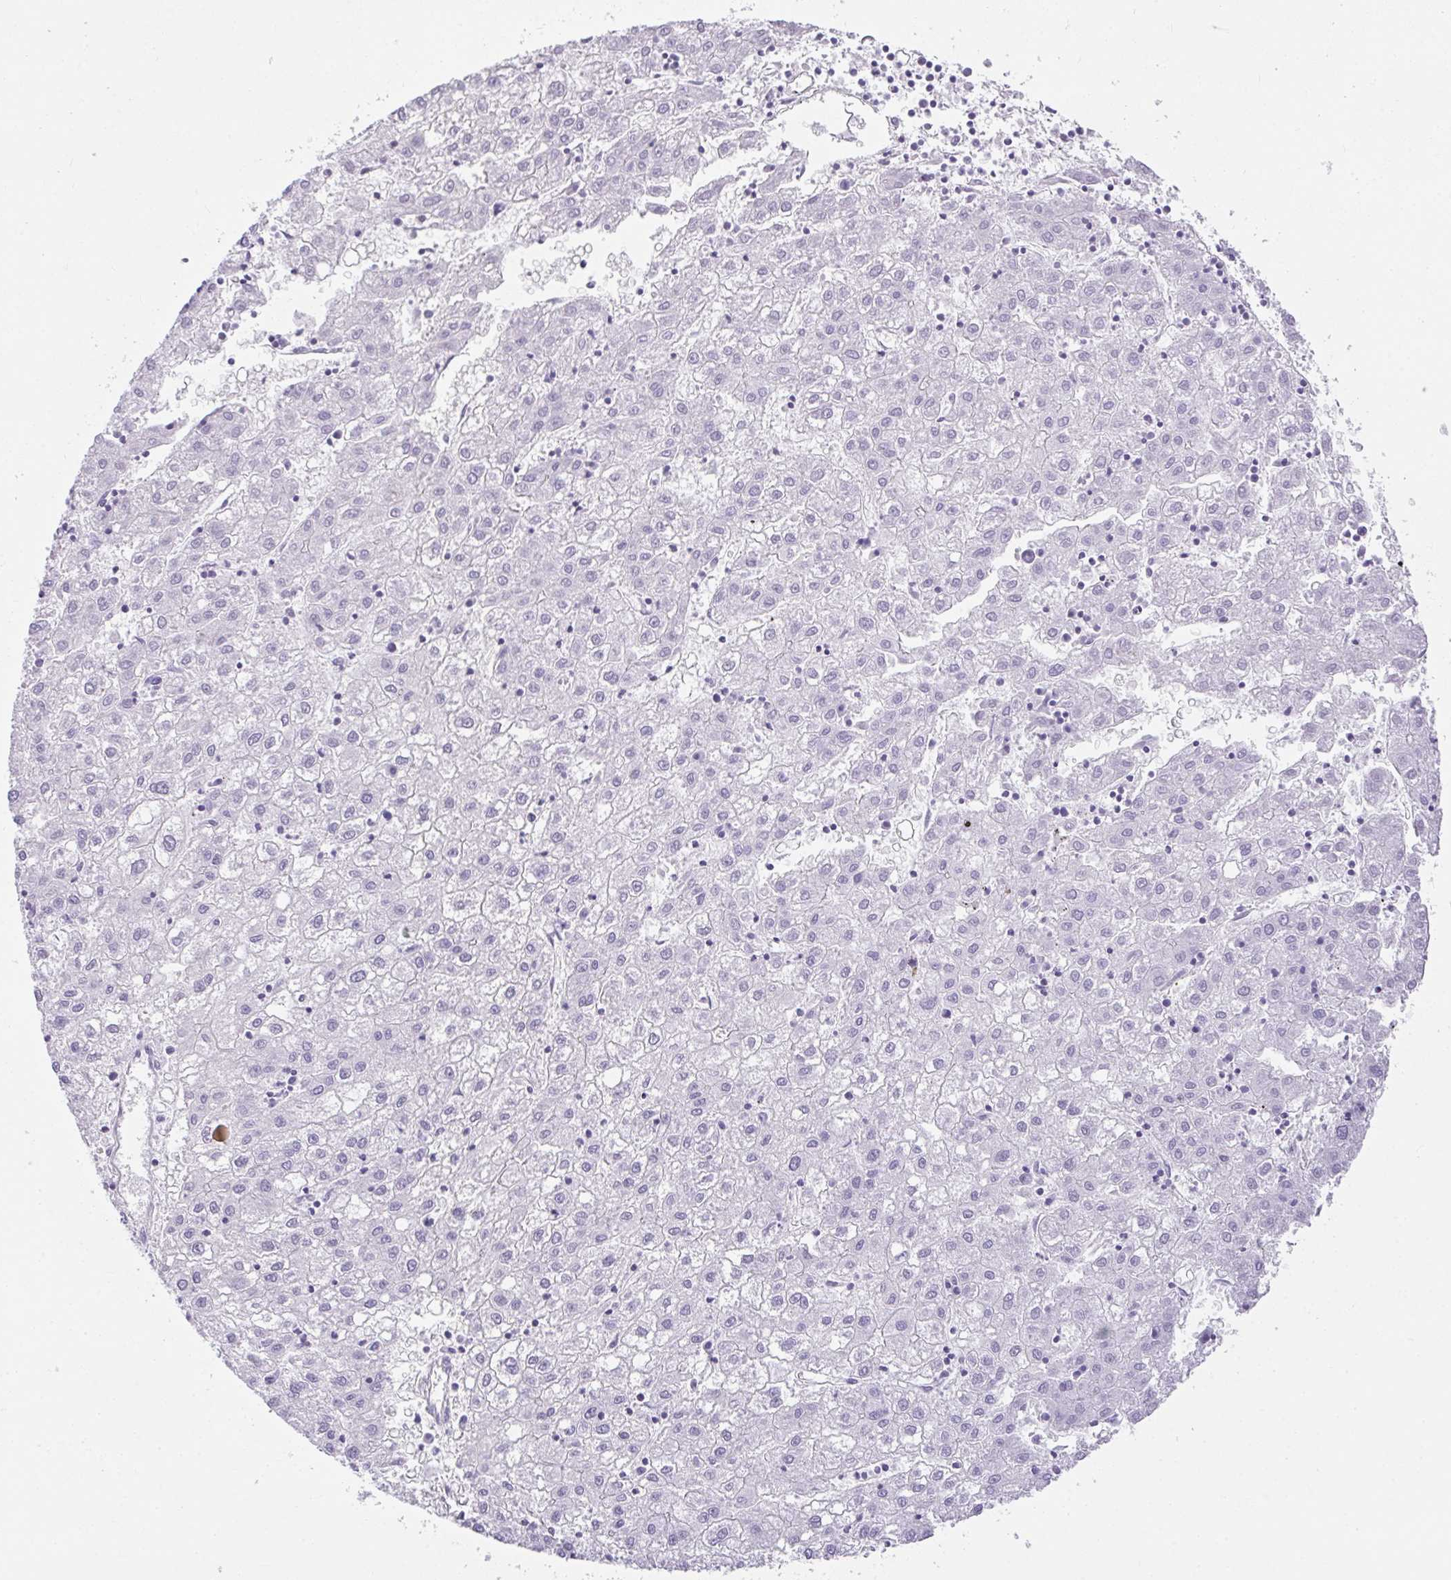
{"staining": {"intensity": "negative", "quantity": "none", "location": "none"}, "tissue": "liver cancer", "cell_type": "Tumor cells", "image_type": "cancer", "snomed": [{"axis": "morphology", "description": "Carcinoma, Hepatocellular, NOS"}, {"axis": "topography", "description": "Liver"}], "caption": "Image shows no protein expression in tumor cells of liver cancer (hepatocellular carcinoma) tissue. The staining was performed using DAB to visualize the protein expression in brown, while the nuclei were stained in blue with hematoxylin (Magnification: 20x).", "gene": "PLPPR3", "patient": {"sex": "male", "age": 72}}